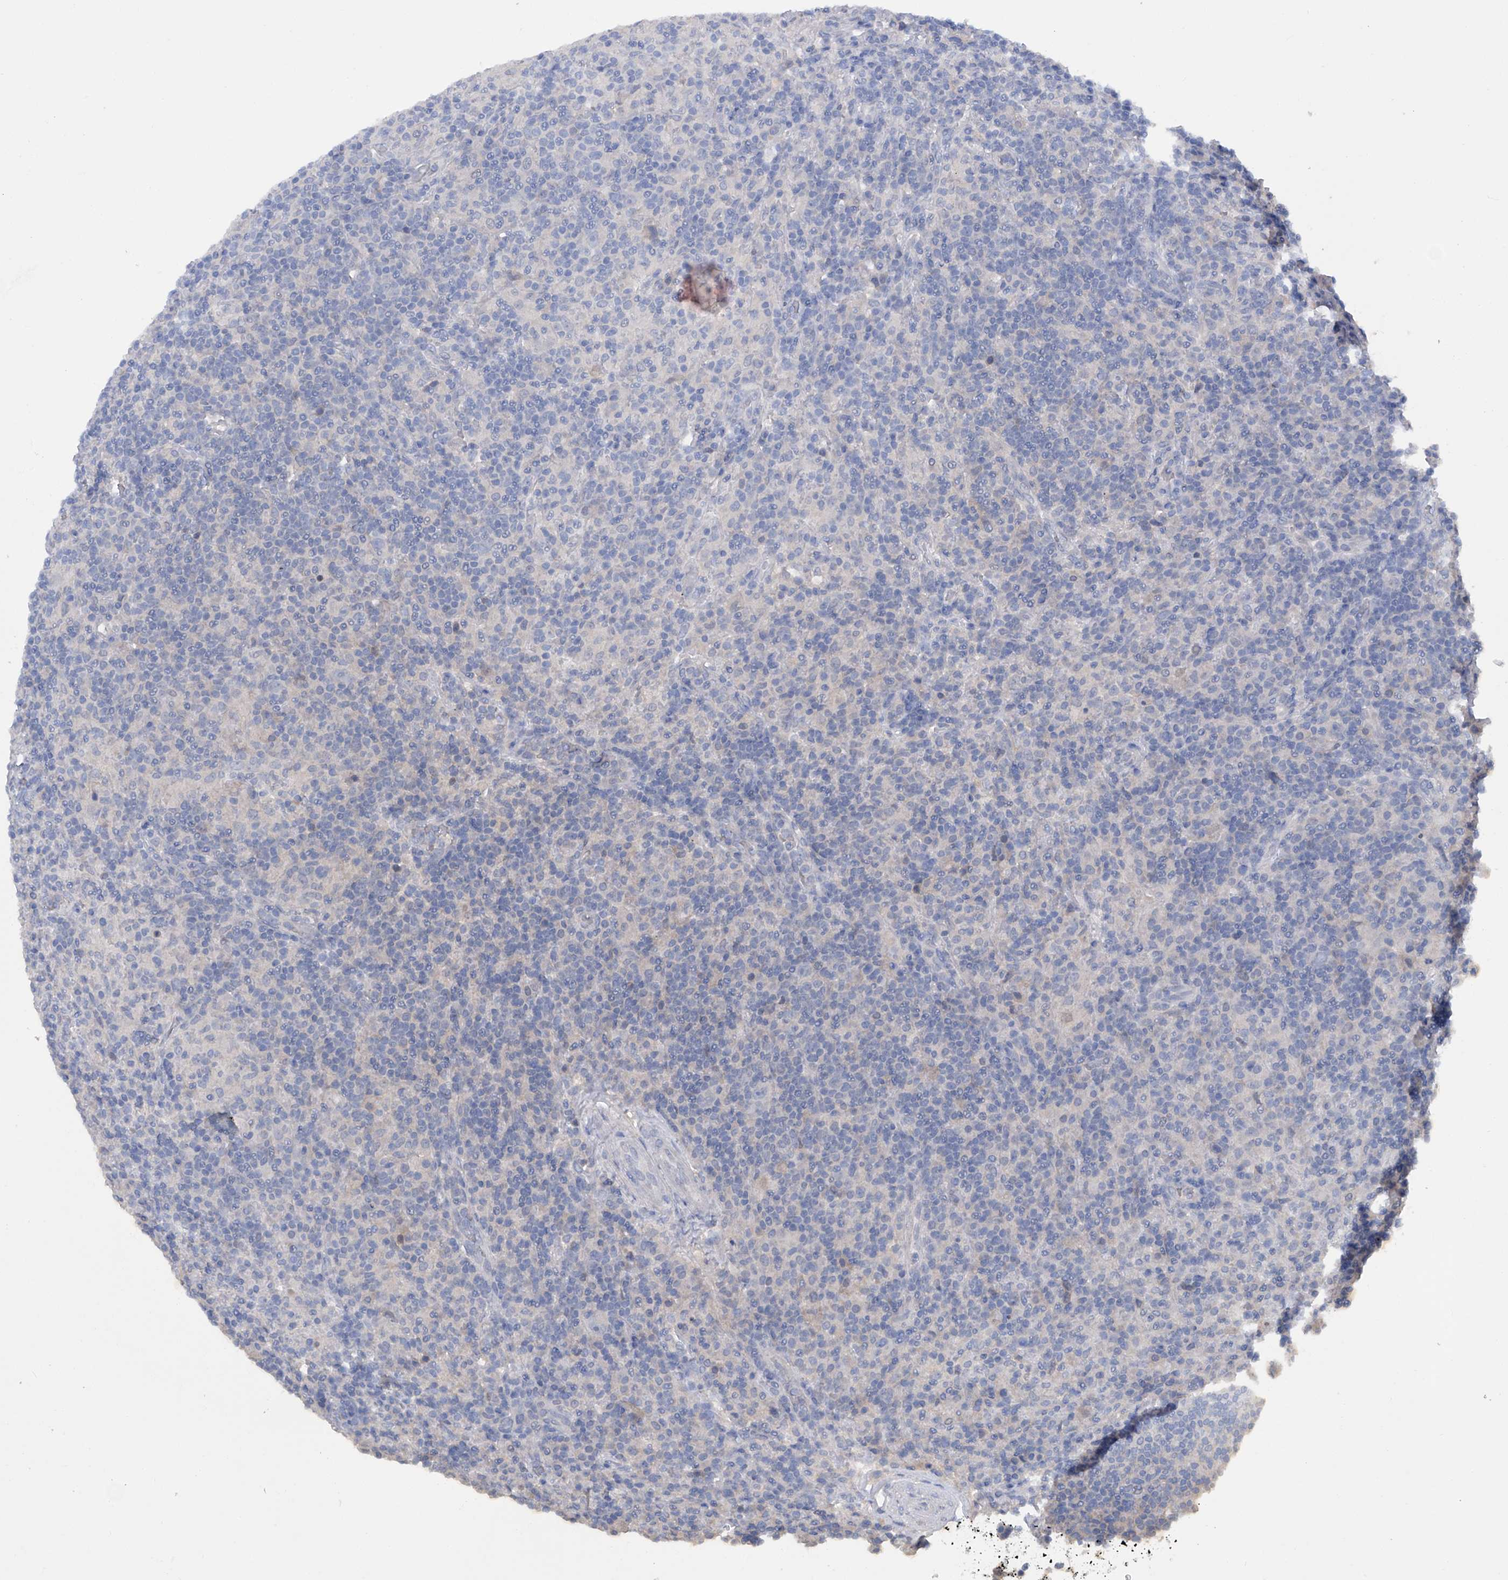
{"staining": {"intensity": "negative", "quantity": "none", "location": "none"}, "tissue": "lymphoma", "cell_type": "Tumor cells", "image_type": "cancer", "snomed": [{"axis": "morphology", "description": "Hodgkin's disease, NOS"}, {"axis": "topography", "description": "Lymph node"}], "caption": "Tumor cells show no significant staining in lymphoma.", "gene": "PCSK5", "patient": {"sex": "male", "age": 70}}